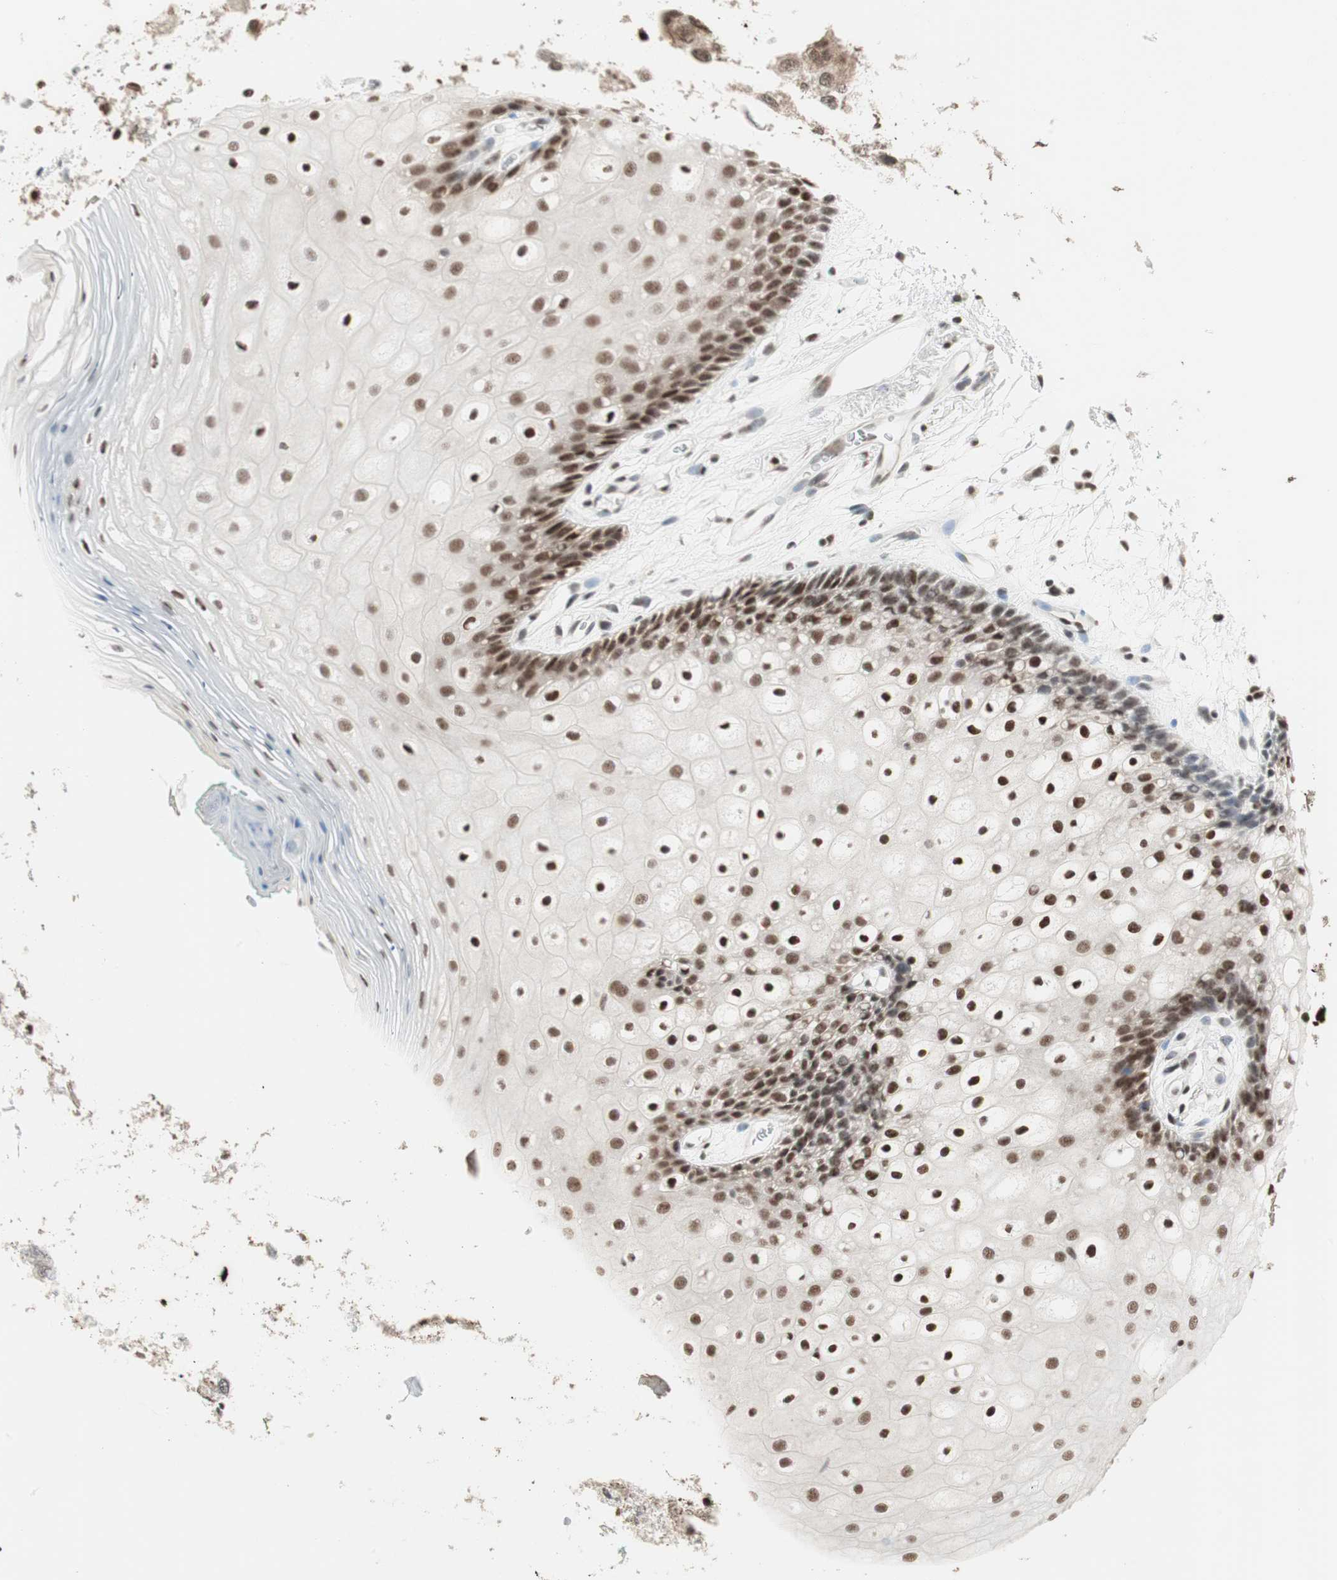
{"staining": {"intensity": "moderate", "quantity": ">75%", "location": "nuclear"}, "tissue": "oral mucosa", "cell_type": "Squamous epithelial cells", "image_type": "normal", "snomed": [{"axis": "morphology", "description": "Normal tissue, NOS"}, {"axis": "topography", "description": "Skeletal muscle"}, {"axis": "topography", "description": "Oral tissue"}, {"axis": "topography", "description": "Peripheral nerve tissue"}], "caption": "Protein expression analysis of benign oral mucosa demonstrates moderate nuclear positivity in about >75% of squamous epithelial cells.", "gene": "SMARCE1", "patient": {"sex": "female", "age": 84}}